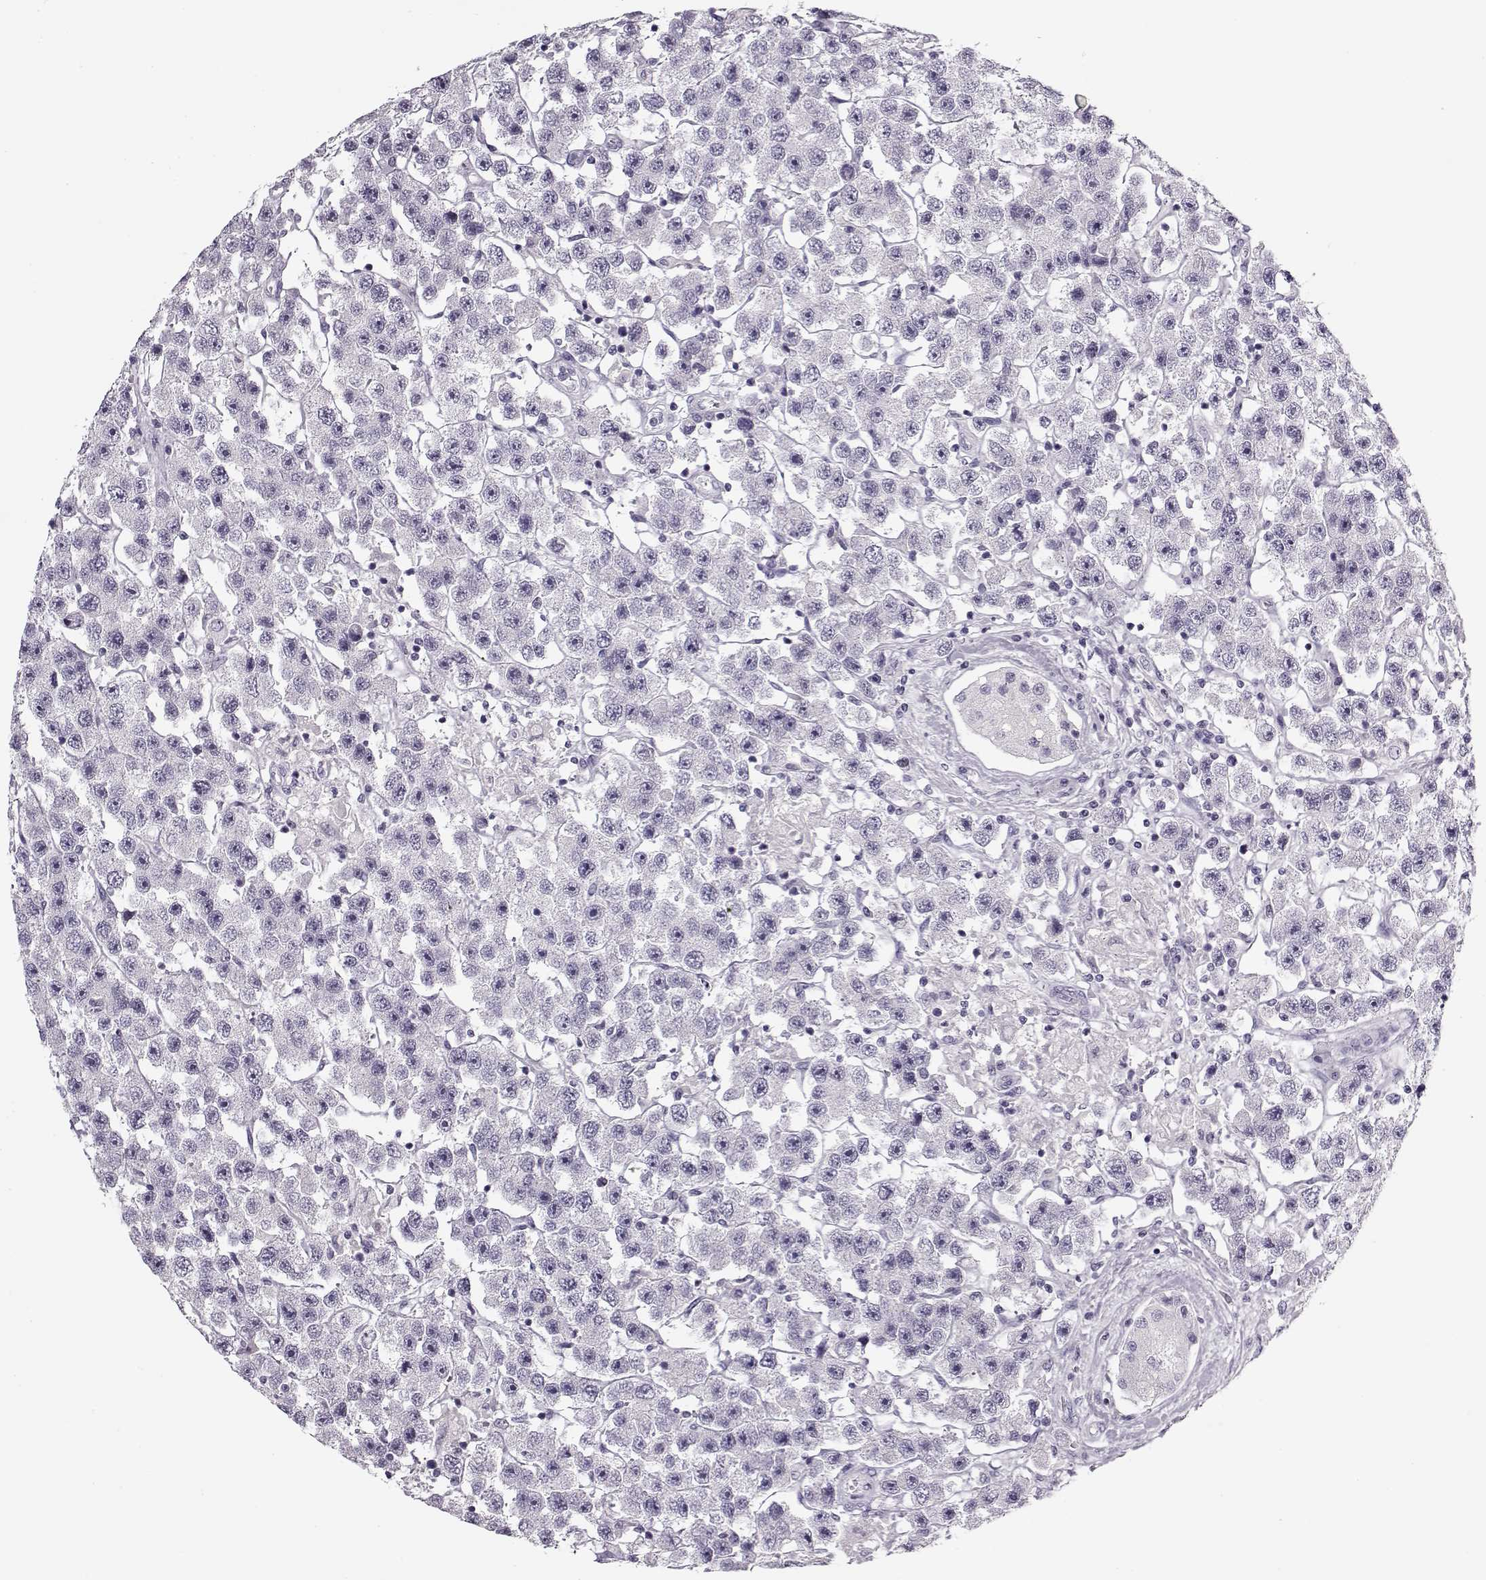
{"staining": {"intensity": "negative", "quantity": "none", "location": "none"}, "tissue": "testis cancer", "cell_type": "Tumor cells", "image_type": "cancer", "snomed": [{"axis": "morphology", "description": "Seminoma, NOS"}, {"axis": "topography", "description": "Testis"}], "caption": "Immunohistochemical staining of testis cancer (seminoma) displays no significant positivity in tumor cells.", "gene": "PNMT", "patient": {"sex": "male", "age": 45}}